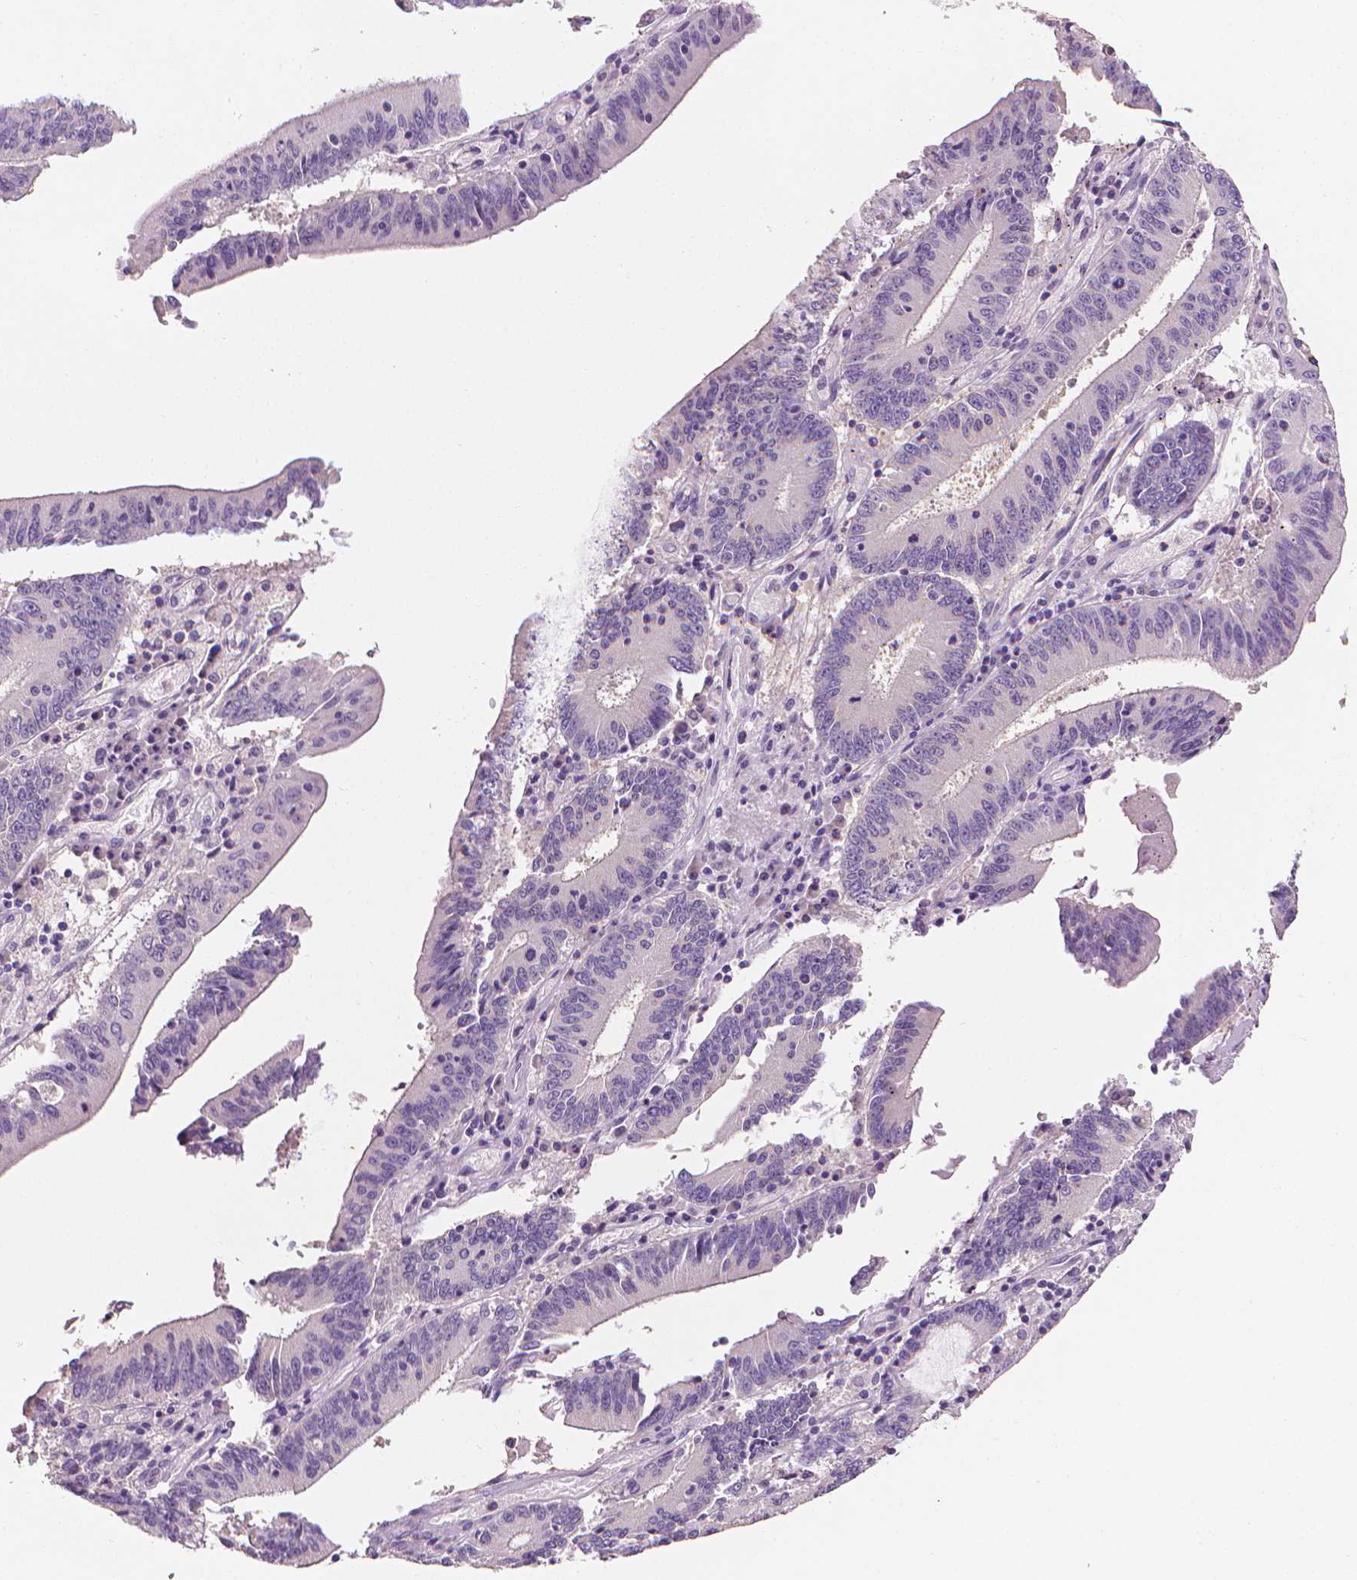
{"staining": {"intensity": "negative", "quantity": "none", "location": "none"}, "tissue": "stomach cancer", "cell_type": "Tumor cells", "image_type": "cancer", "snomed": [{"axis": "morphology", "description": "Adenocarcinoma, NOS"}, {"axis": "topography", "description": "Stomach, upper"}], "caption": "Stomach adenocarcinoma stained for a protein using IHC shows no positivity tumor cells.", "gene": "FASN", "patient": {"sex": "male", "age": 68}}